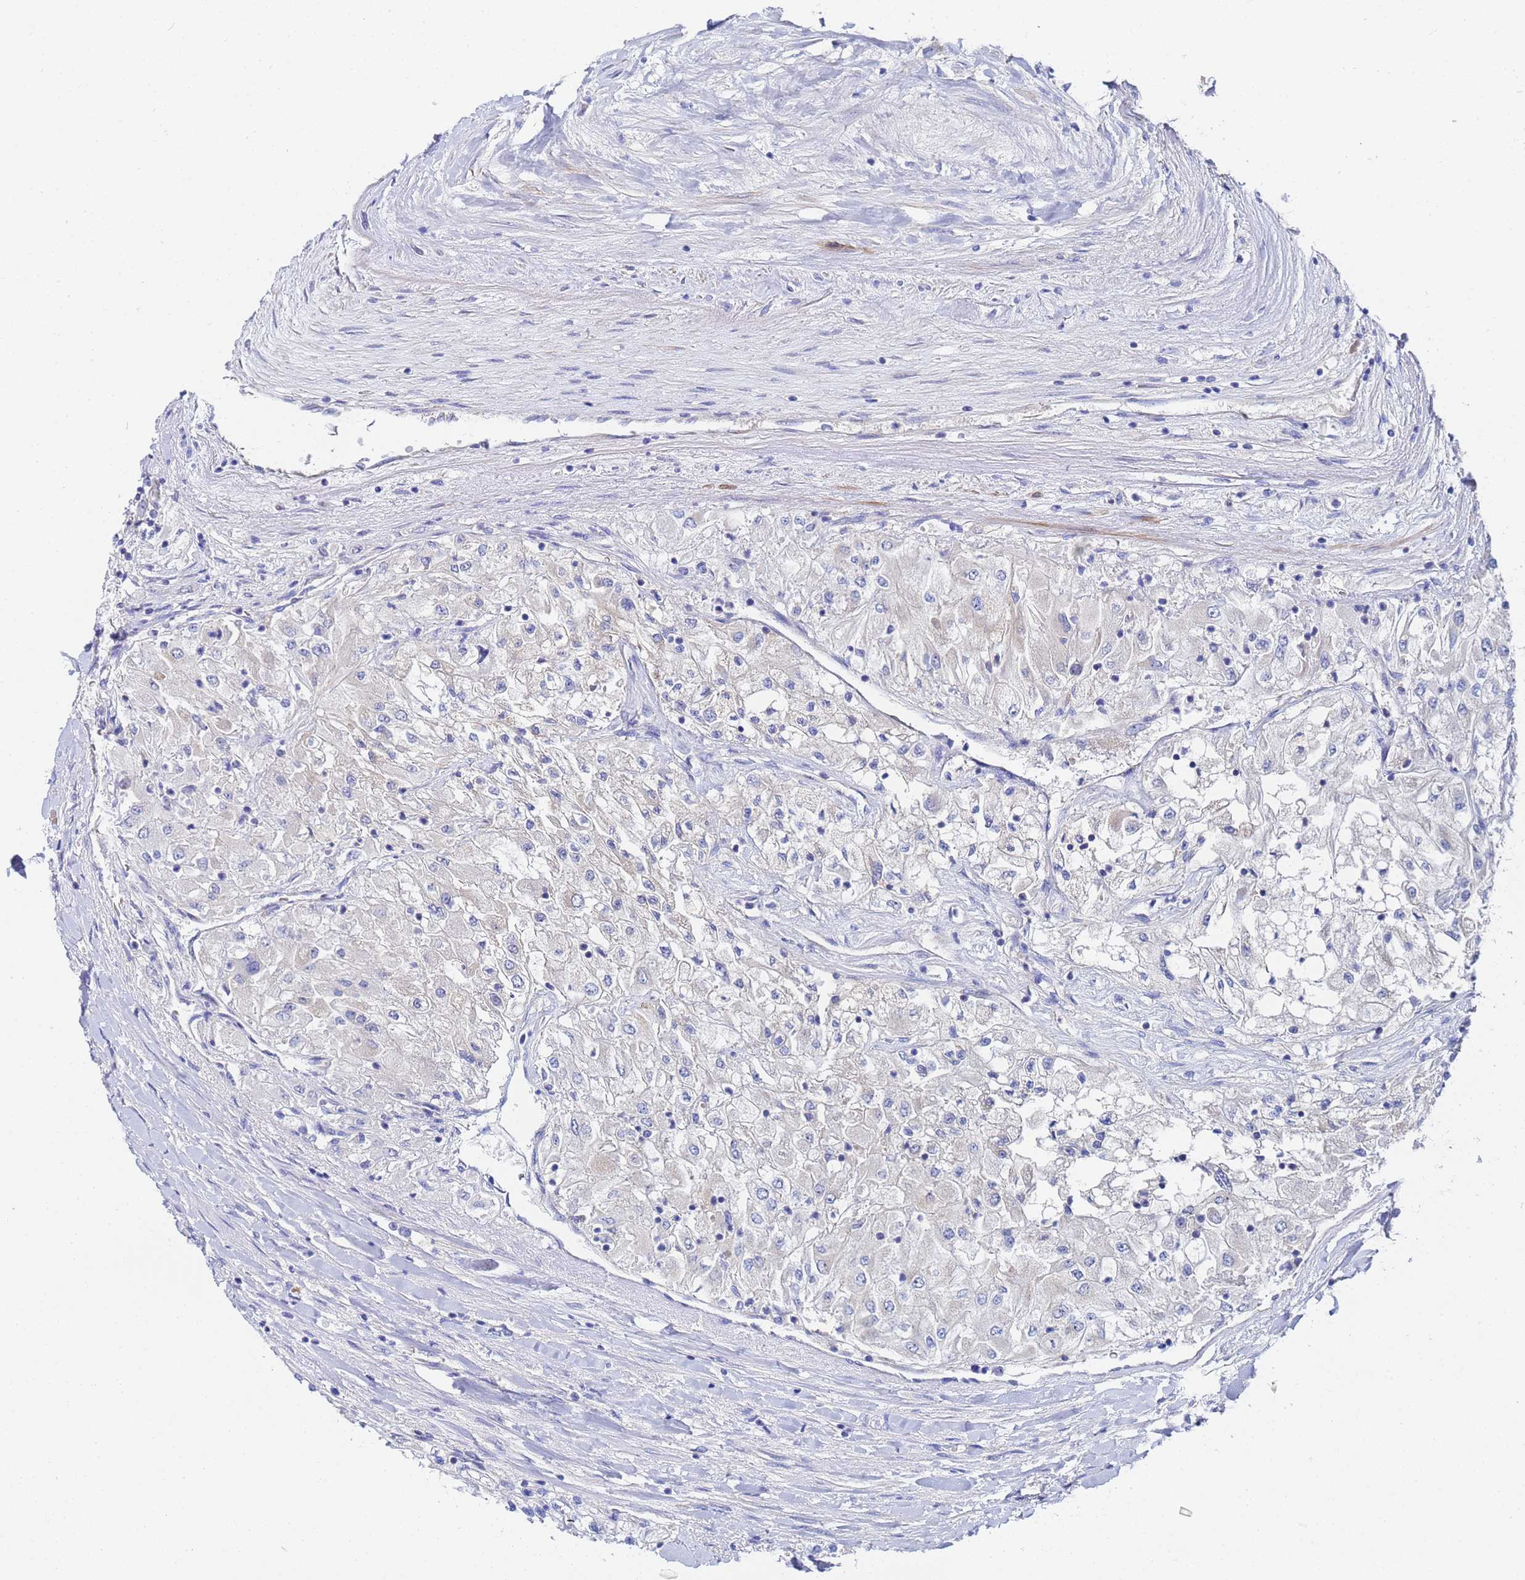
{"staining": {"intensity": "negative", "quantity": "none", "location": "none"}, "tissue": "renal cancer", "cell_type": "Tumor cells", "image_type": "cancer", "snomed": [{"axis": "morphology", "description": "Adenocarcinoma, NOS"}, {"axis": "topography", "description": "Kidney"}], "caption": "This is an immunohistochemistry (IHC) photomicrograph of human renal cancer (adenocarcinoma). There is no staining in tumor cells.", "gene": "FAHD2A", "patient": {"sex": "male", "age": 80}}